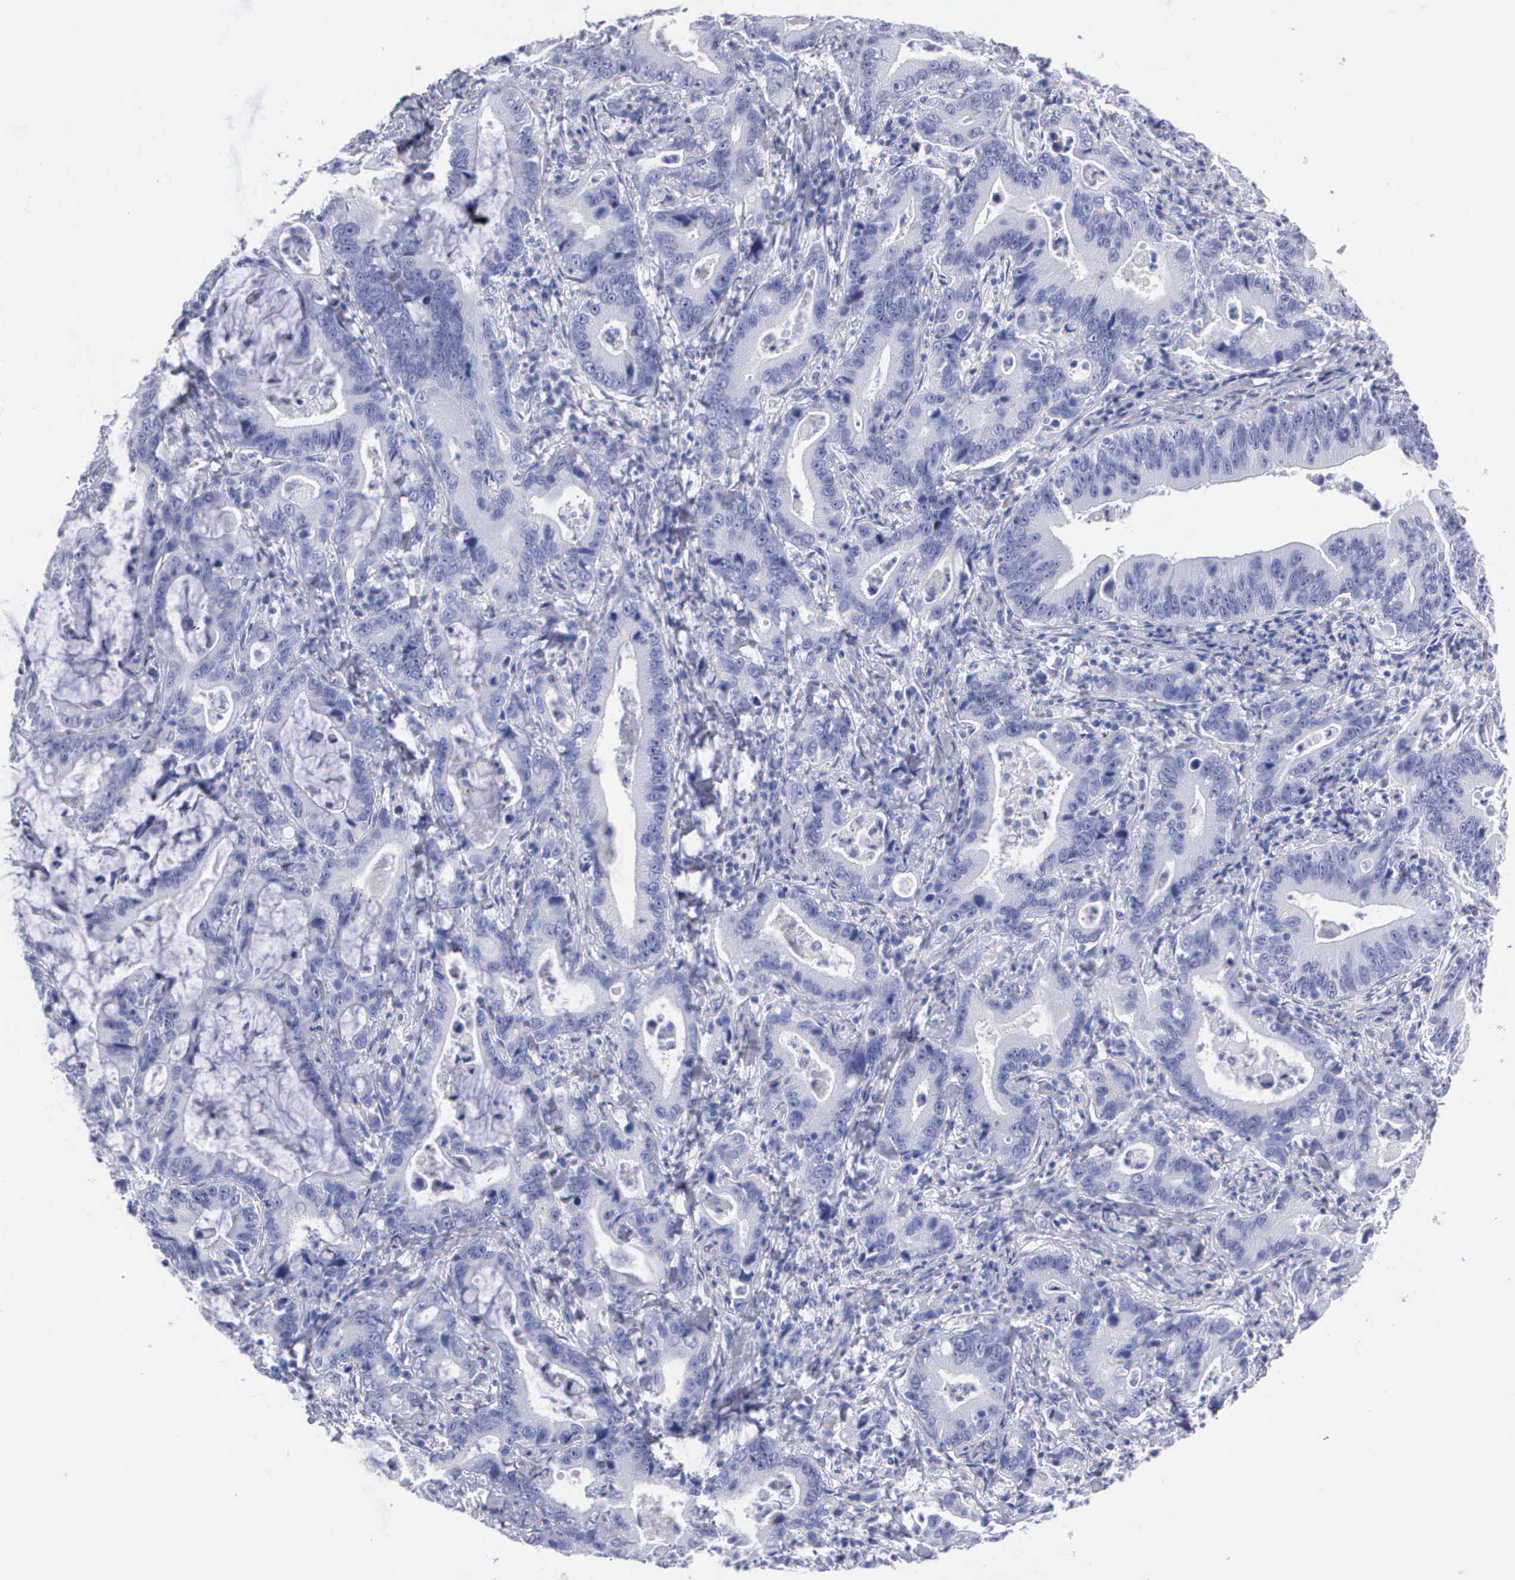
{"staining": {"intensity": "negative", "quantity": "none", "location": "none"}, "tissue": "stomach cancer", "cell_type": "Tumor cells", "image_type": "cancer", "snomed": [{"axis": "morphology", "description": "Adenocarcinoma, NOS"}, {"axis": "topography", "description": "Stomach, upper"}], "caption": "A high-resolution image shows immunohistochemistry (IHC) staining of stomach adenocarcinoma, which shows no significant expression in tumor cells.", "gene": "CYP19A1", "patient": {"sex": "male", "age": 63}}